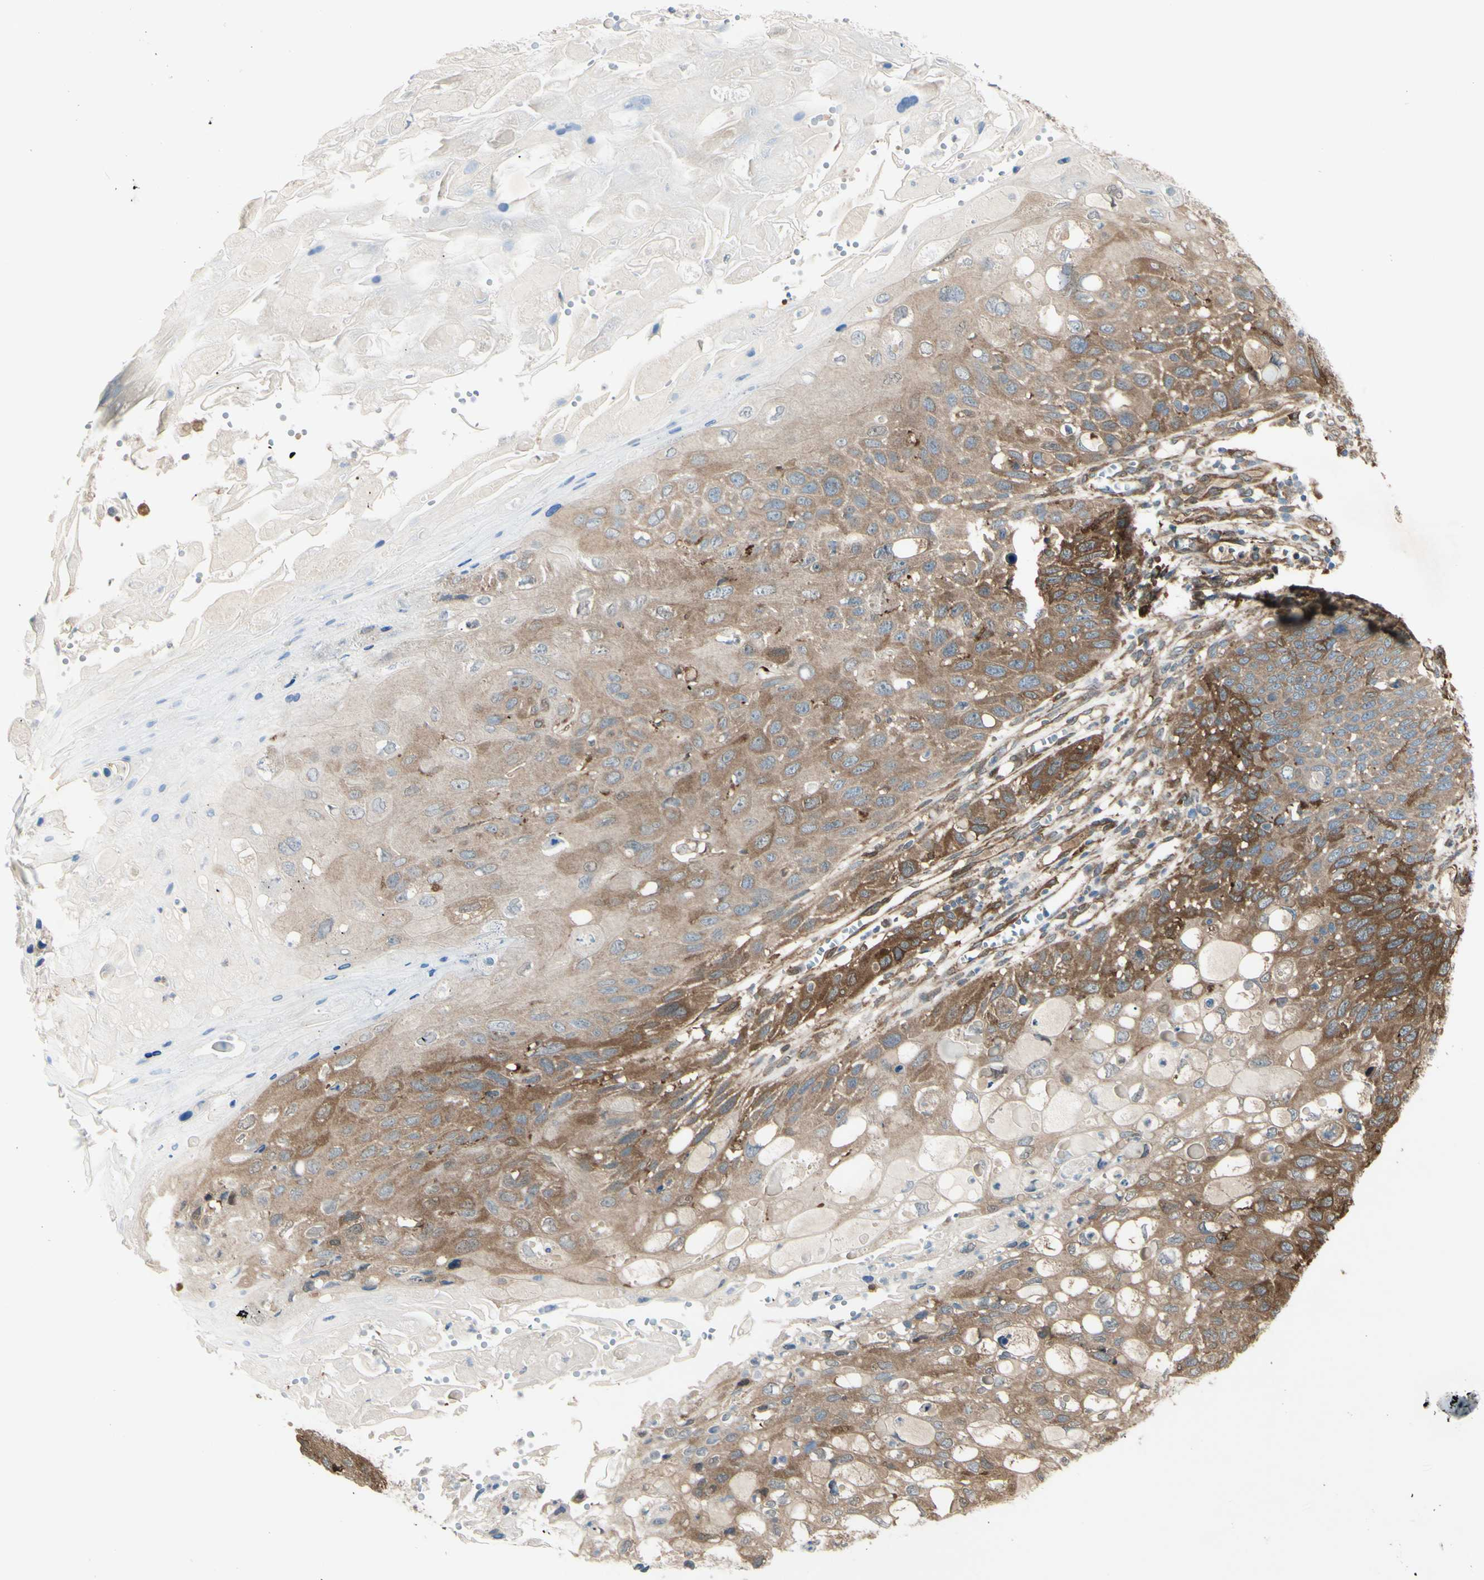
{"staining": {"intensity": "moderate", "quantity": "<25%", "location": "cytoplasmic/membranous"}, "tissue": "cervical cancer", "cell_type": "Tumor cells", "image_type": "cancer", "snomed": [{"axis": "morphology", "description": "Squamous cell carcinoma, NOS"}, {"axis": "topography", "description": "Cervix"}], "caption": "This image reveals IHC staining of human squamous cell carcinoma (cervical), with low moderate cytoplasmic/membranous staining in approximately <25% of tumor cells.", "gene": "IGSF9B", "patient": {"sex": "female", "age": 70}}